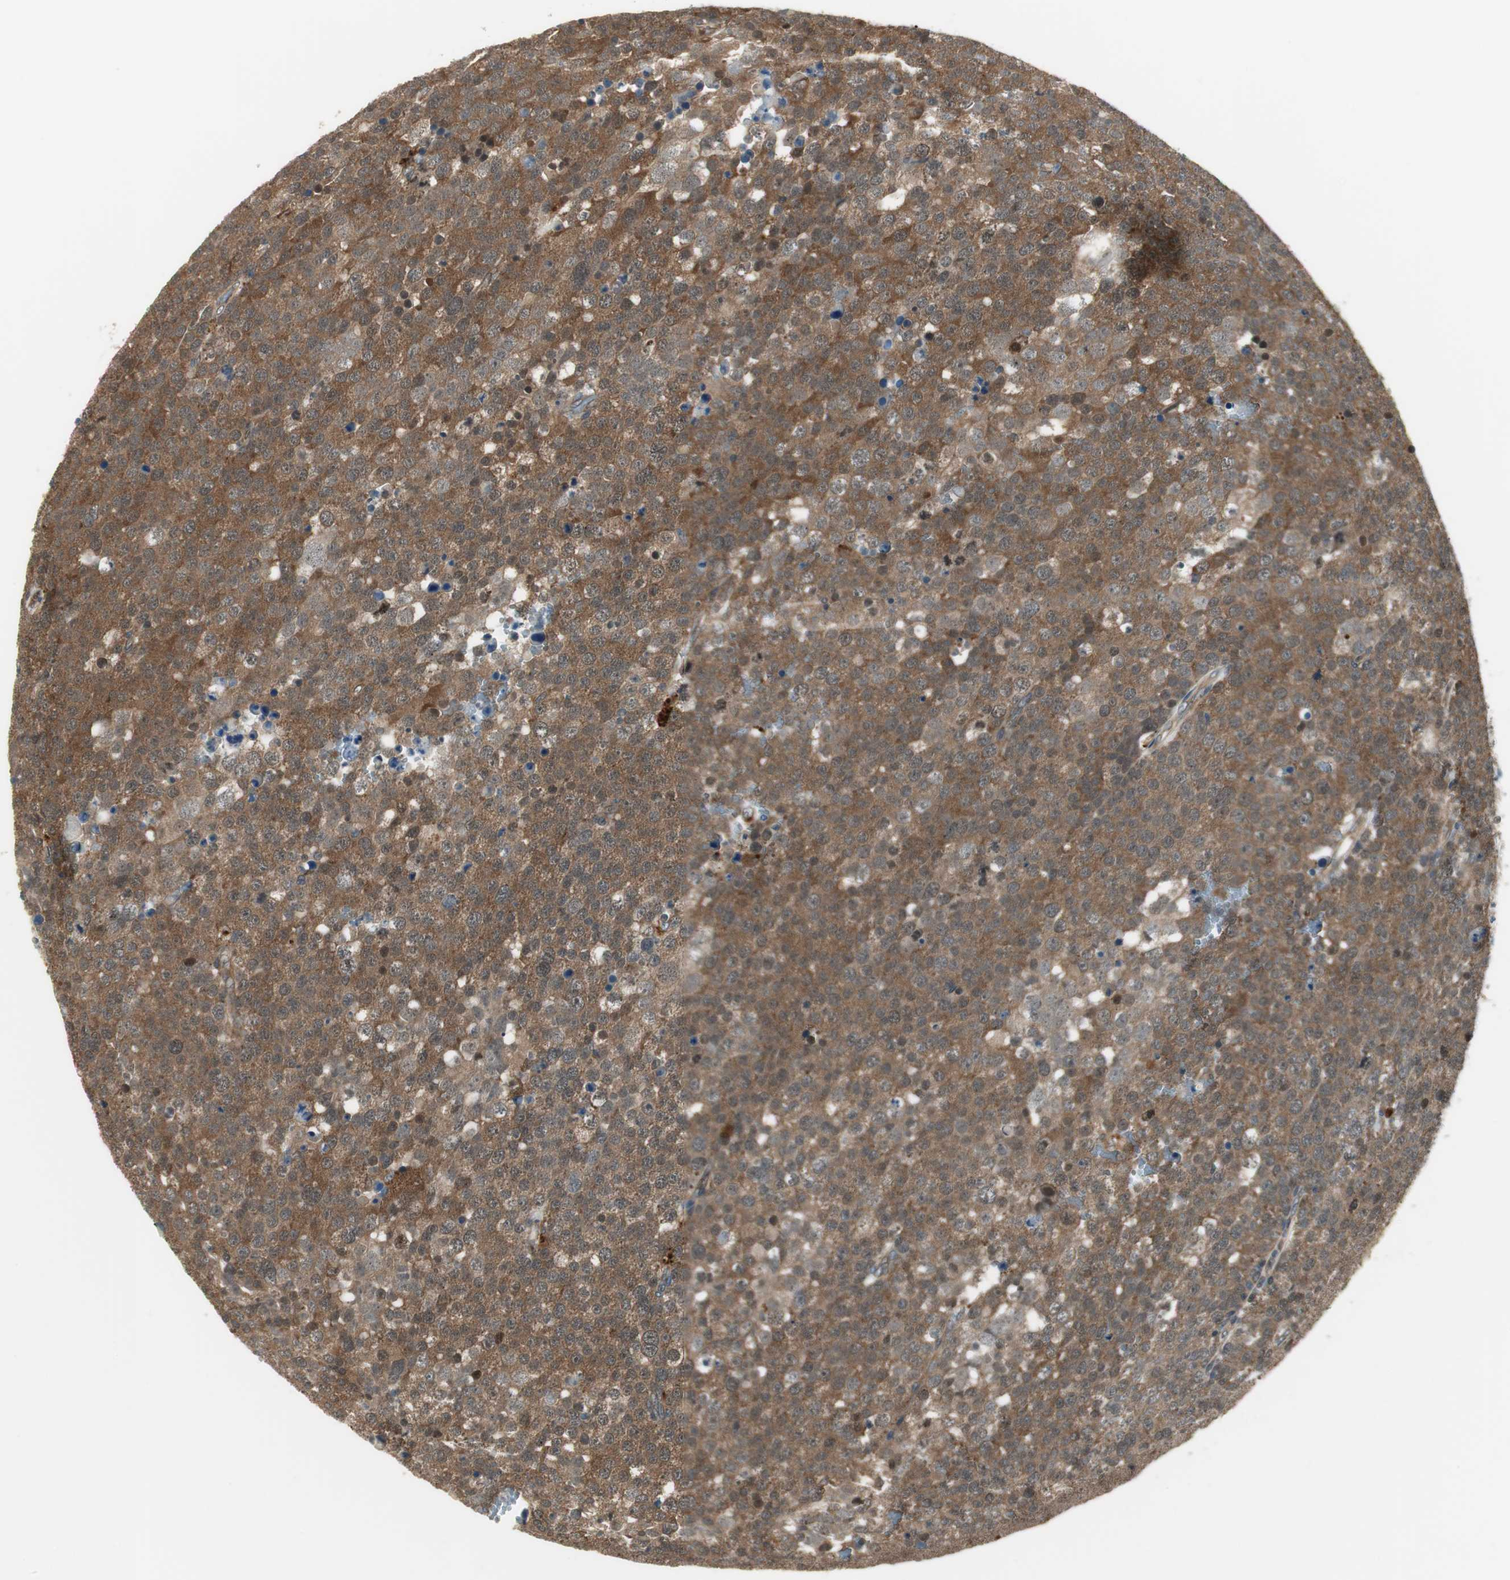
{"staining": {"intensity": "moderate", "quantity": ">75%", "location": "cytoplasmic/membranous"}, "tissue": "testis cancer", "cell_type": "Tumor cells", "image_type": "cancer", "snomed": [{"axis": "morphology", "description": "Seminoma, NOS"}, {"axis": "topography", "description": "Testis"}], "caption": "This is an image of immunohistochemistry (IHC) staining of testis cancer, which shows moderate positivity in the cytoplasmic/membranous of tumor cells.", "gene": "NCK1", "patient": {"sex": "male", "age": 71}}